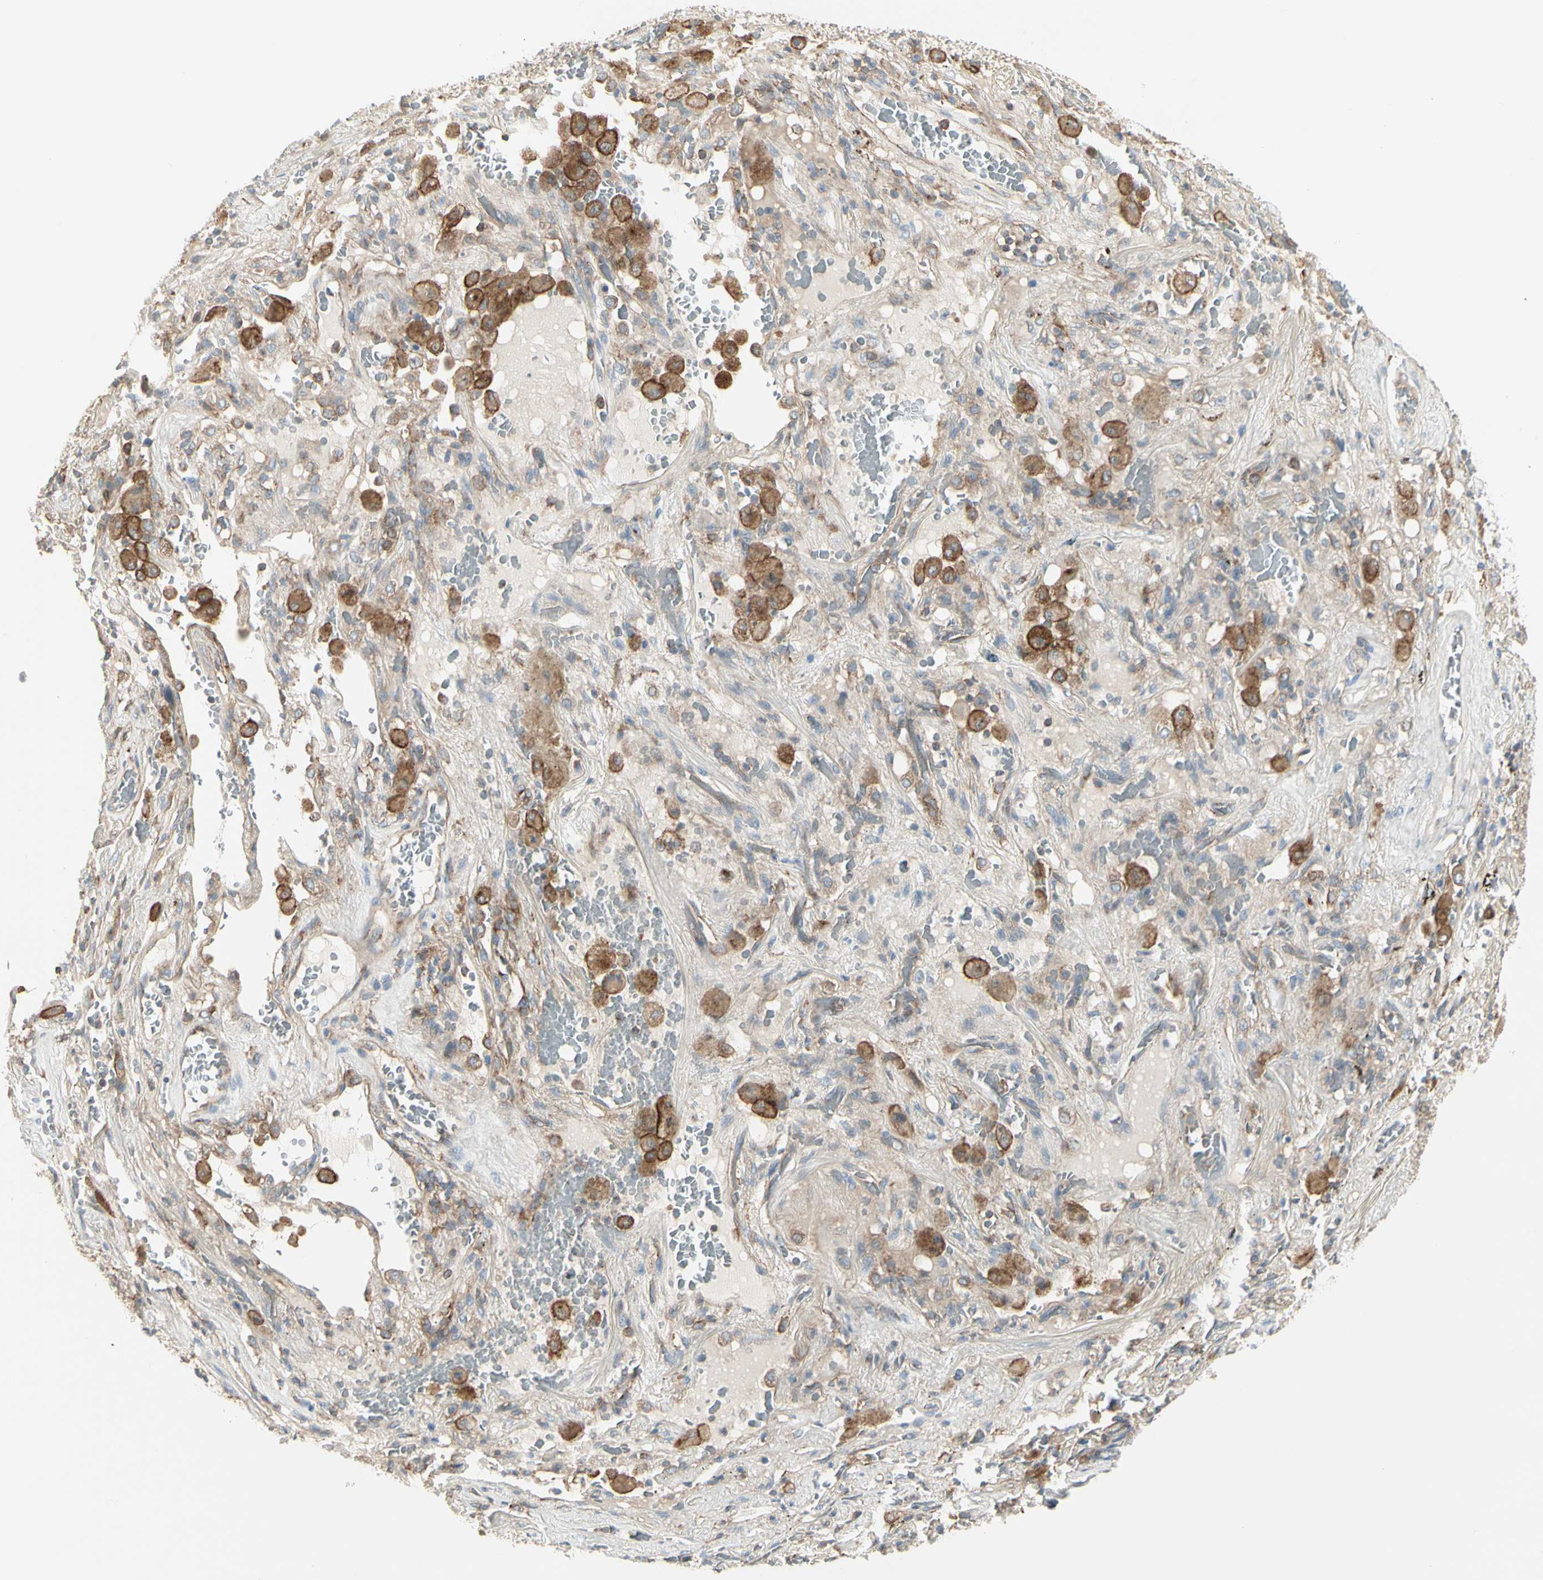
{"staining": {"intensity": "moderate", "quantity": "25%-75%", "location": "cytoplasmic/membranous"}, "tissue": "lung cancer", "cell_type": "Tumor cells", "image_type": "cancer", "snomed": [{"axis": "morphology", "description": "Squamous cell carcinoma, NOS"}, {"axis": "topography", "description": "Lung"}], "caption": "This is a micrograph of immunohistochemistry staining of lung squamous cell carcinoma, which shows moderate positivity in the cytoplasmic/membranous of tumor cells.", "gene": "AGFG1", "patient": {"sex": "male", "age": 57}}